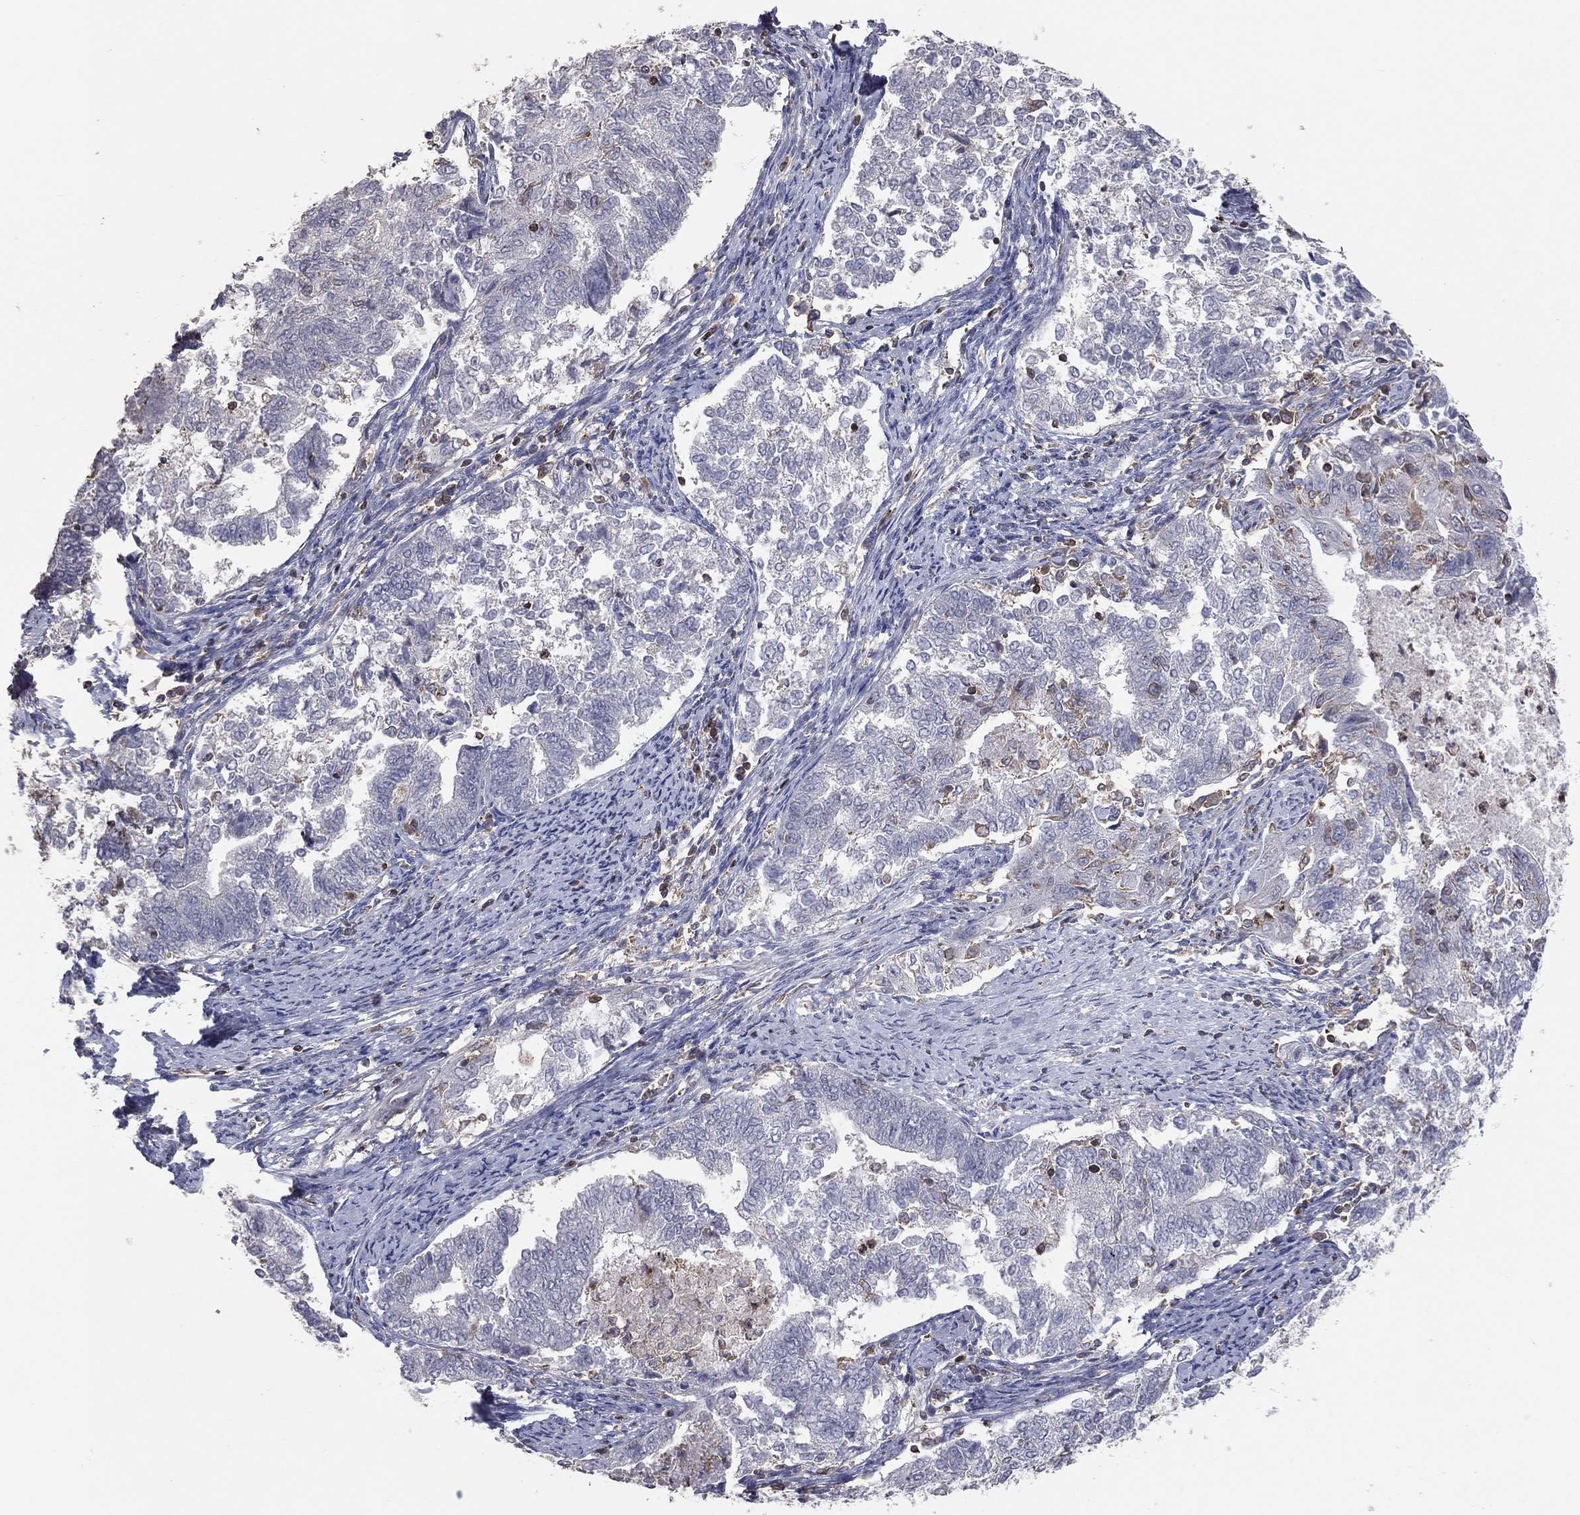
{"staining": {"intensity": "negative", "quantity": "none", "location": "none"}, "tissue": "endometrial cancer", "cell_type": "Tumor cells", "image_type": "cancer", "snomed": [{"axis": "morphology", "description": "Adenocarcinoma, NOS"}, {"axis": "topography", "description": "Endometrium"}], "caption": "There is no significant staining in tumor cells of endometrial cancer.", "gene": "PSTPIP1", "patient": {"sex": "female", "age": 65}}